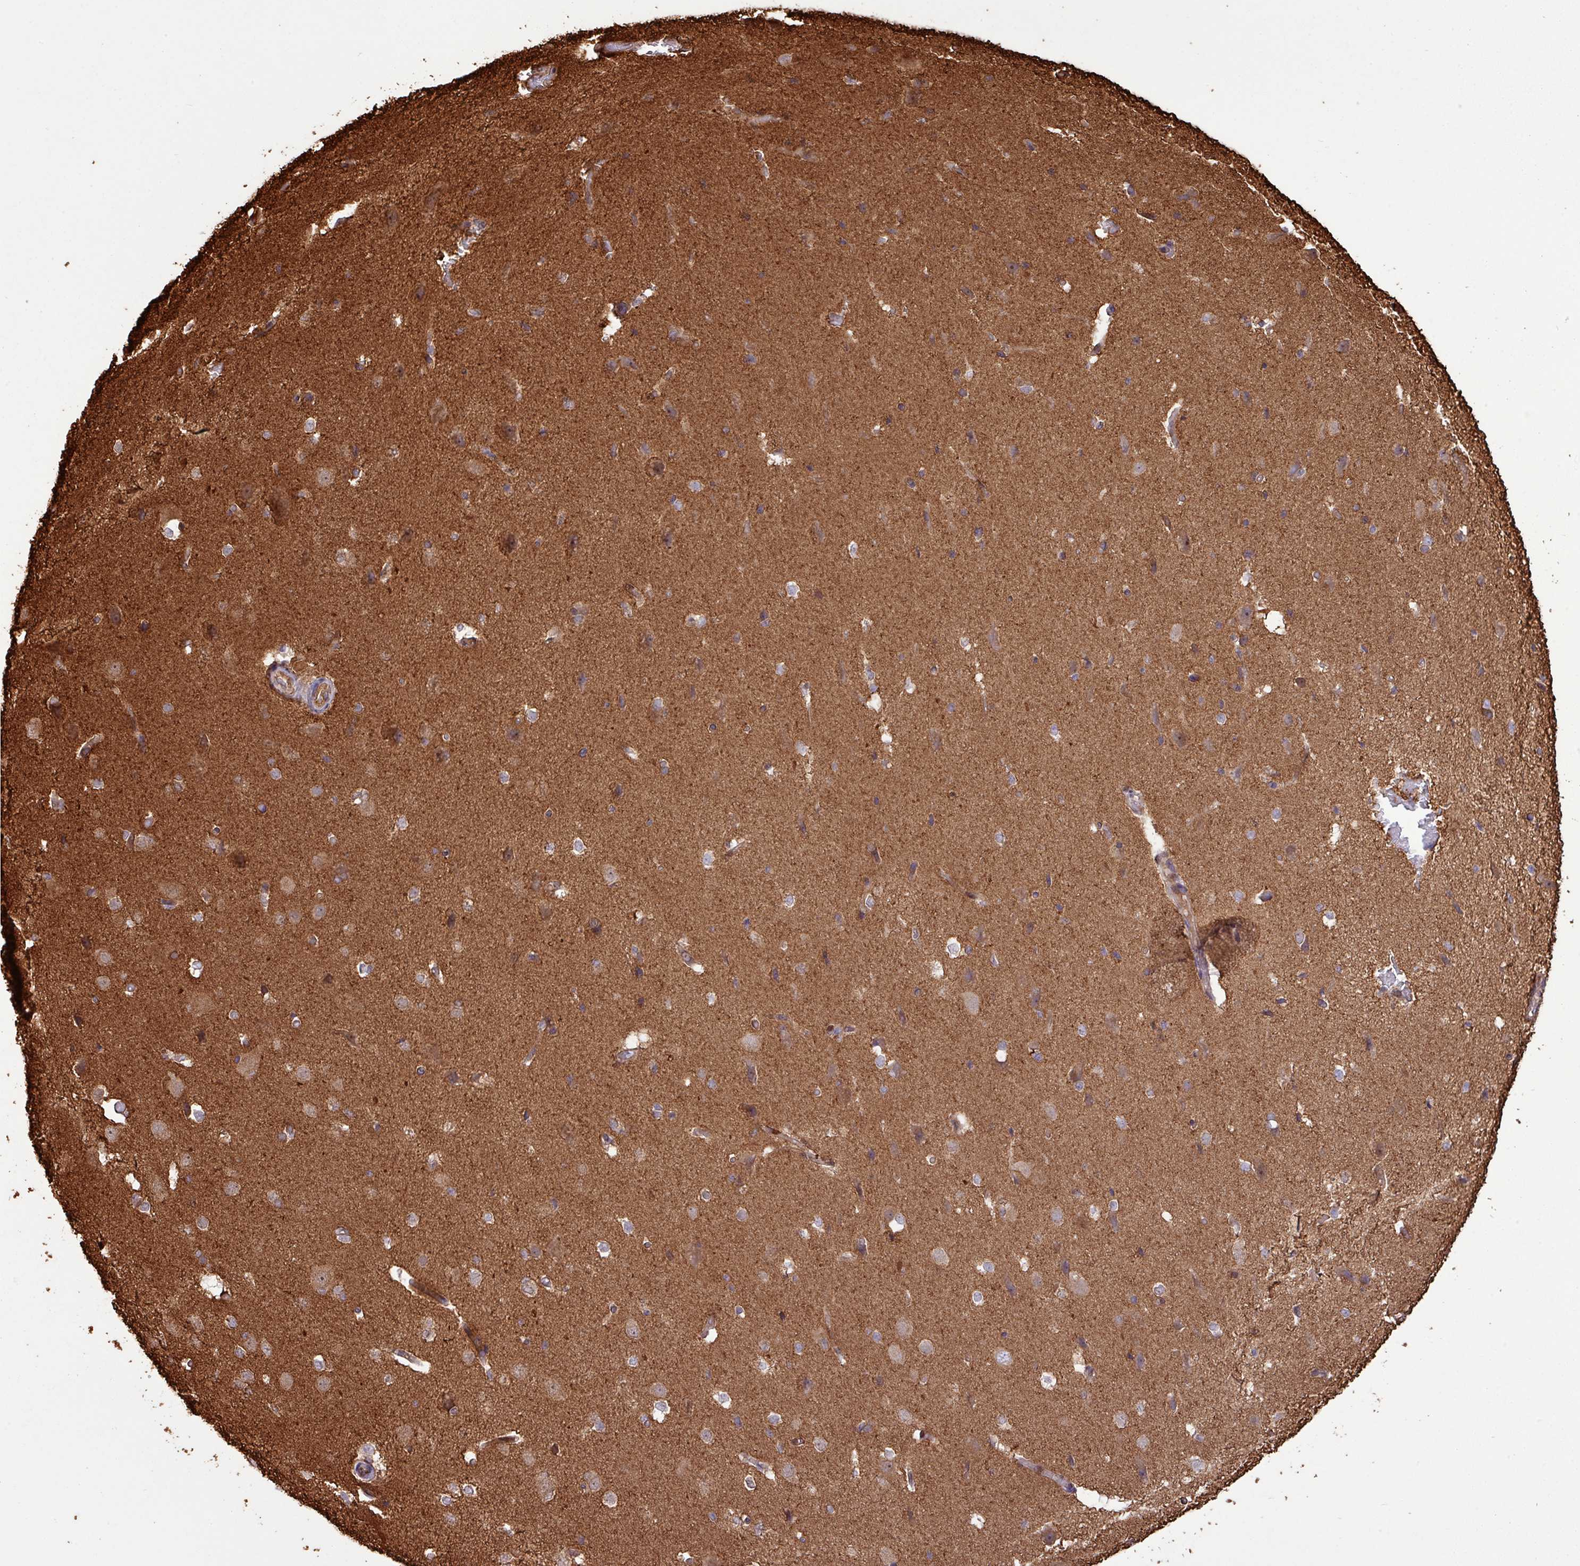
{"staining": {"intensity": "moderate", "quantity": "25%-75%", "location": "cytoplasmic/membranous,nuclear"}, "tissue": "cerebral cortex", "cell_type": "Endothelial cells", "image_type": "normal", "snomed": [{"axis": "morphology", "description": "Normal tissue, NOS"}, {"axis": "morphology", "description": "Inflammation, NOS"}, {"axis": "topography", "description": "Cerebral cortex"}], "caption": "Protein expression analysis of unremarkable cerebral cortex demonstrates moderate cytoplasmic/membranous,nuclear positivity in approximately 25%-75% of endothelial cells.", "gene": "ZNF300", "patient": {"sex": "male", "age": 6}}